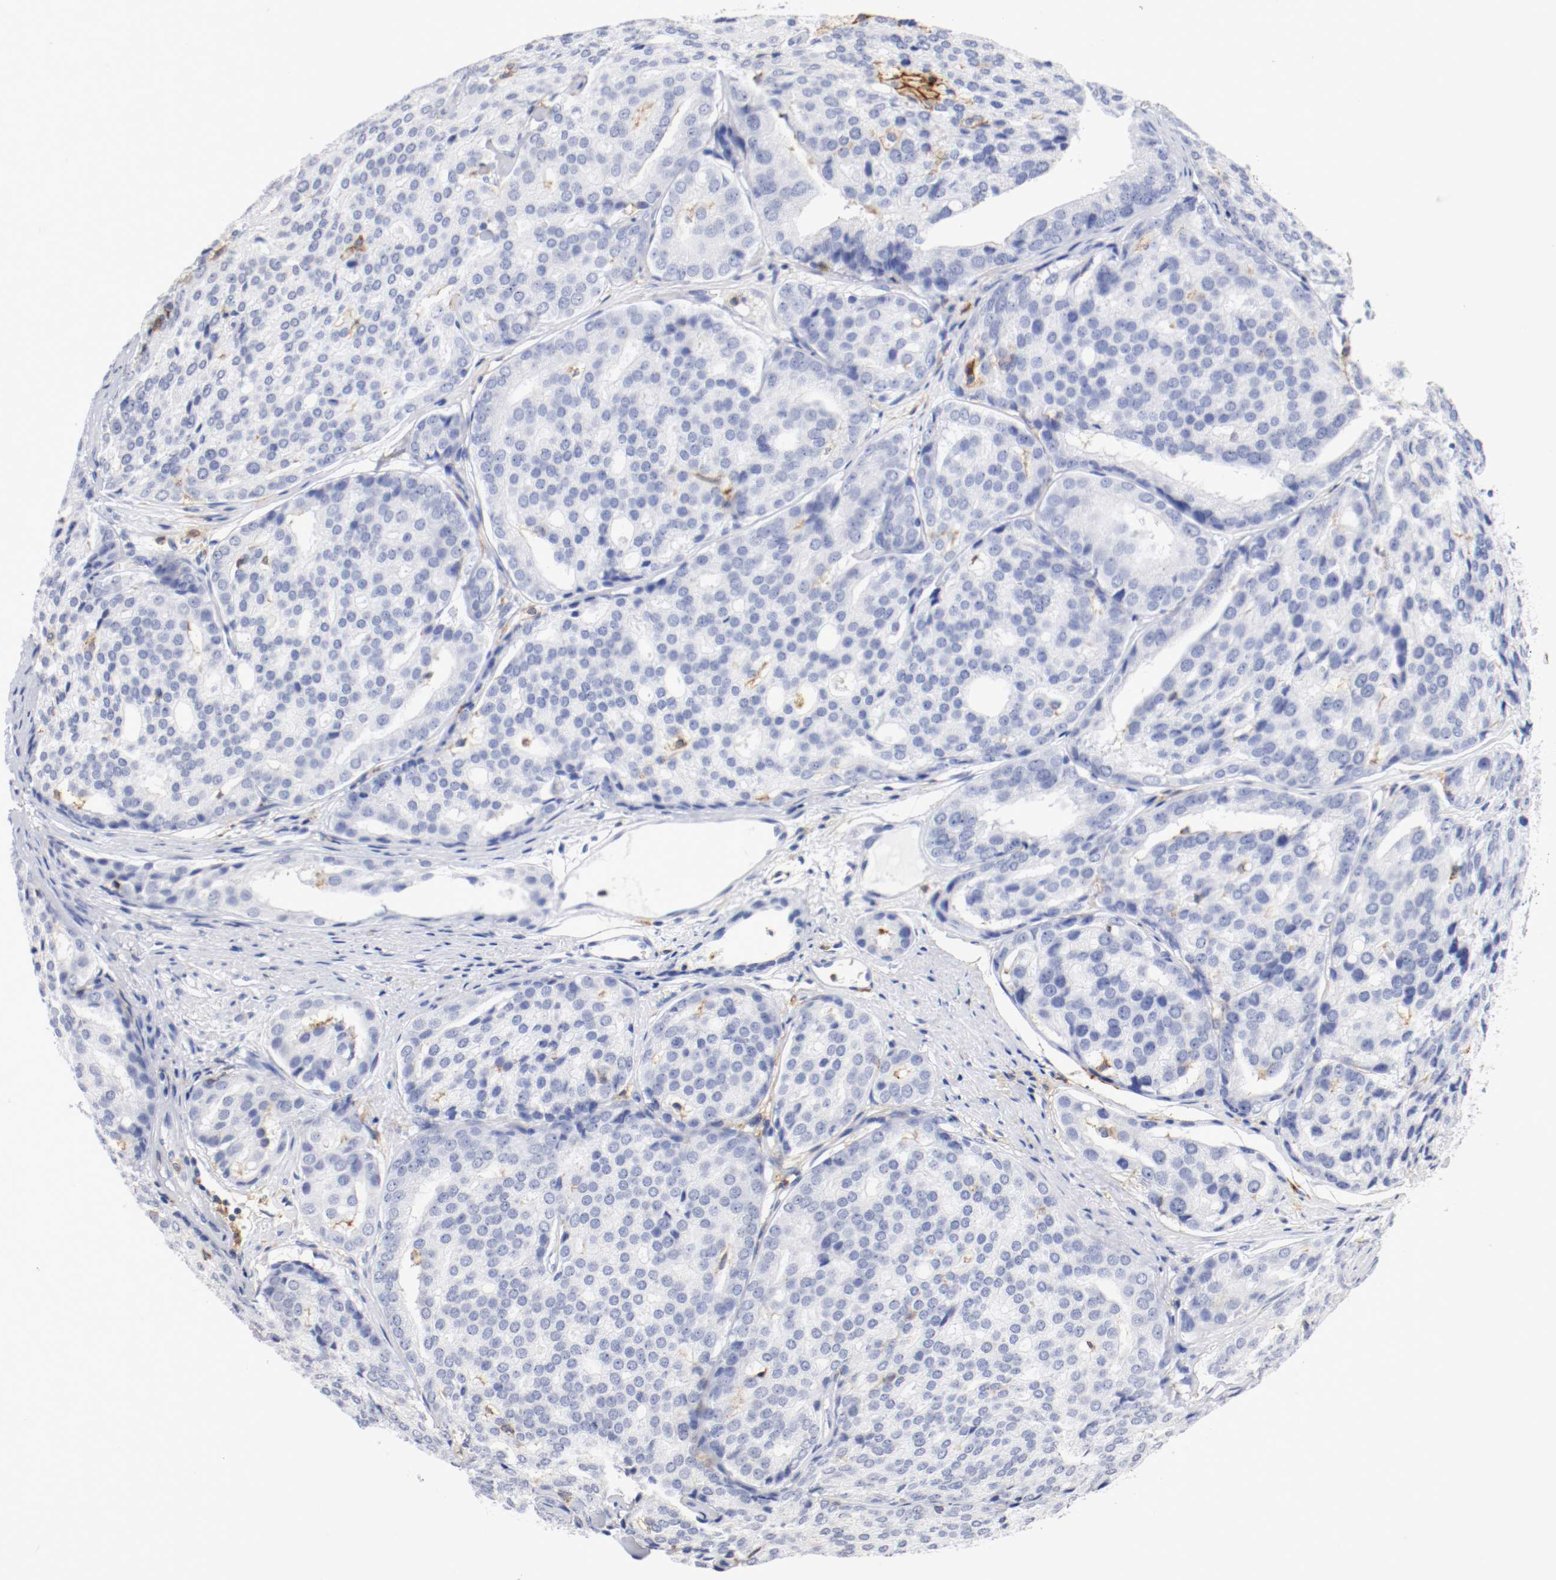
{"staining": {"intensity": "negative", "quantity": "none", "location": "none"}, "tissue": "prostate cancer", "cell_type": "Tumor cells", "image_type": "cancer", "snomed": [{"axis": "morphology", "description": "Adenocarcinoma, High grade"}, {"axis": "topography", "description": "Prostate"}], "caption": "An image of prostate cancer stained for a protein displays no brown staining in tumor cells.", "gene": "ITGAX", "patient": {"sex": "male", "age": 64}}